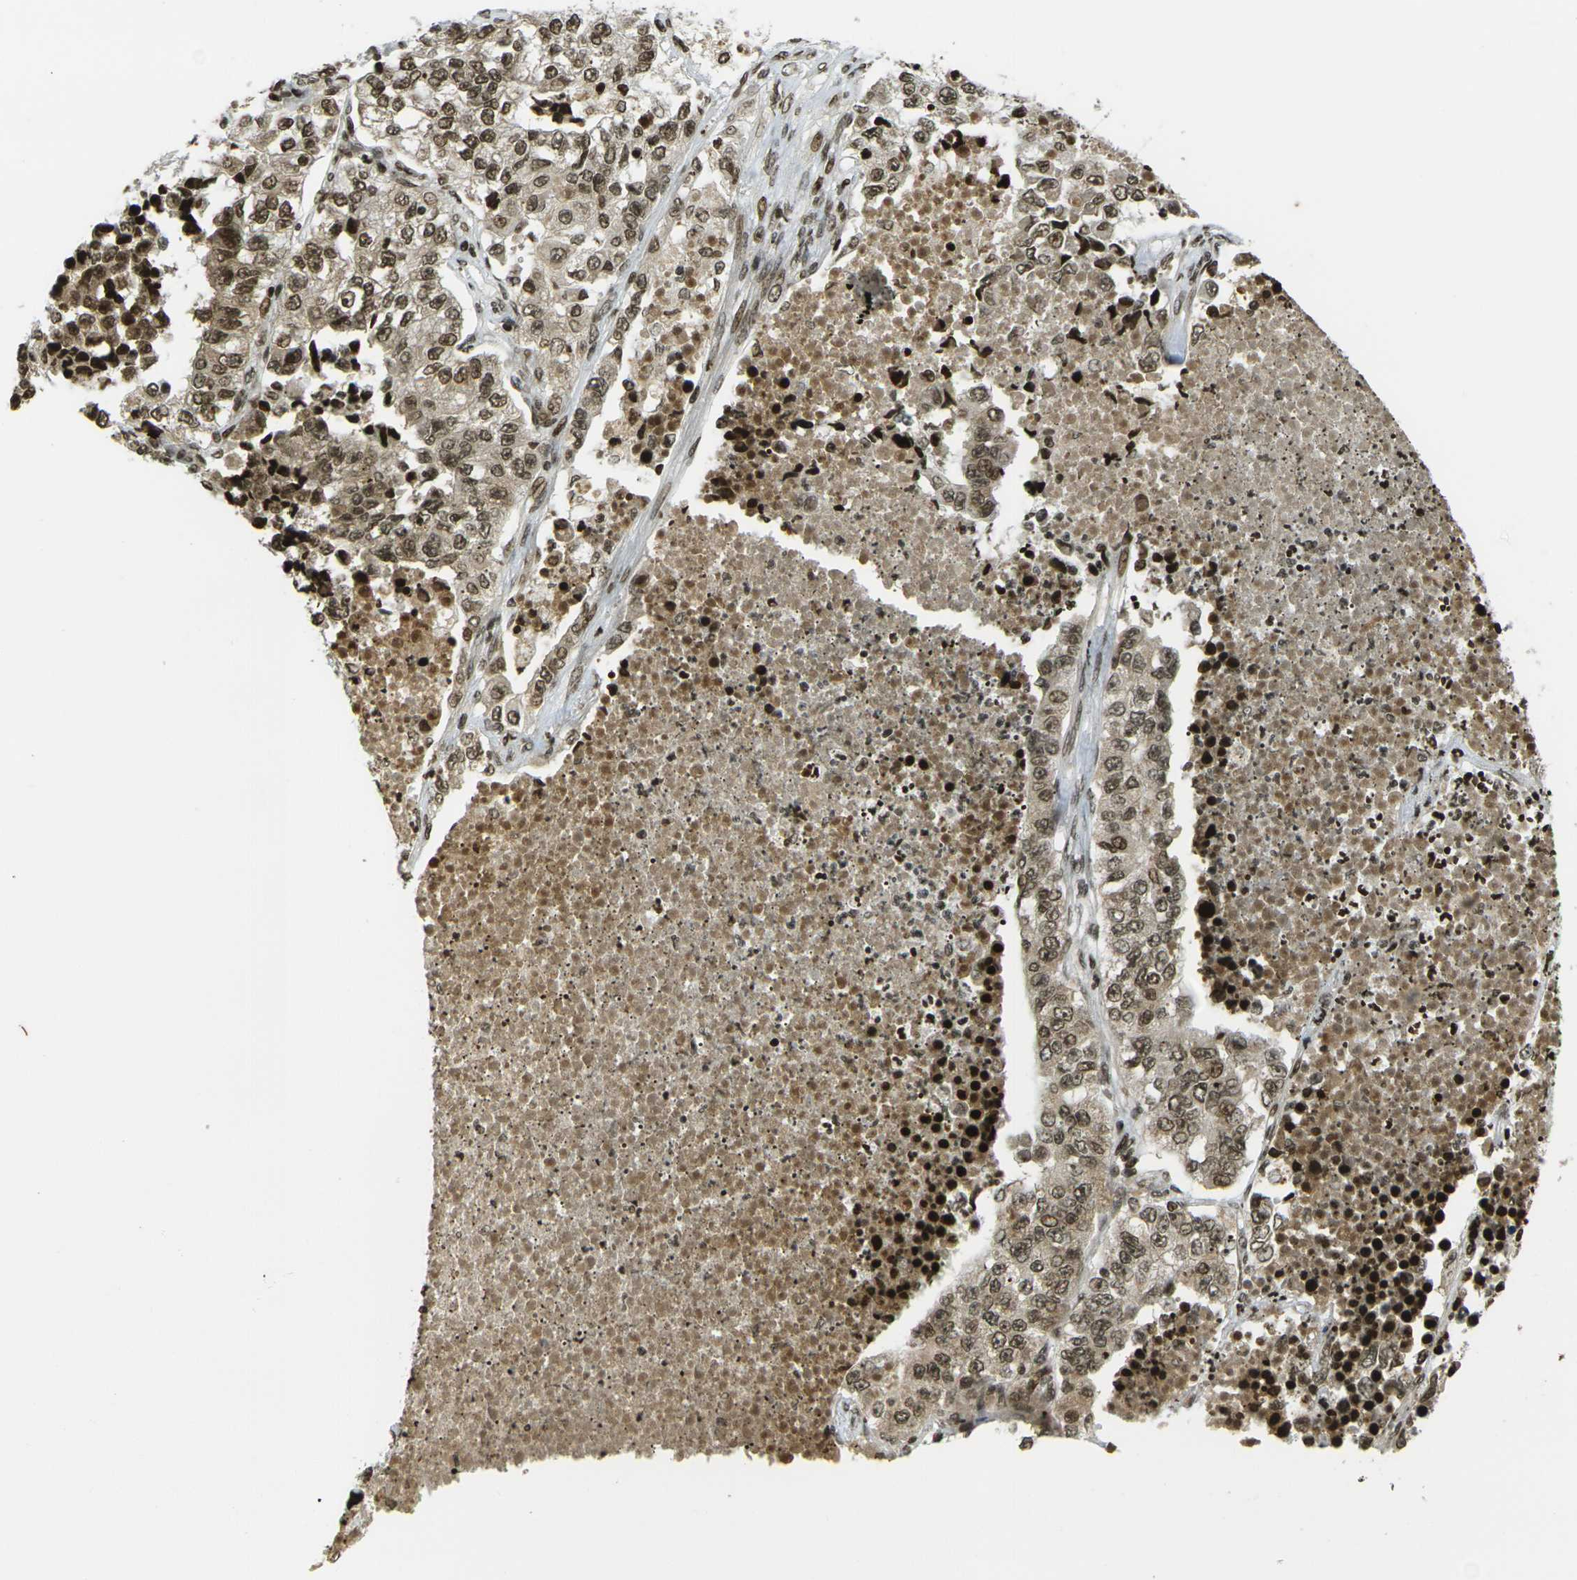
{"staining": {"intensity": "moderate", "quantity": ">75%", "location": "cytoplasmic/membranous,nuclear"}, "tissue": "lung cancer", "cell_type": "Tumor cells", "image_type": "cancer", "snomed": [{"axis": "morphology", "description": "Adenocarcinoma, NOS"}, {"axis": "topography", "description": "Lung"}], "caption": "An image showing moderate cytoplasmic/membranous and nuclear staining in about >75% of tumor cells in lung adenocarcinoma, as visualized by brown immunohistochemical staining.", "gene": "RUVBL2", "patient": {"sex": "male", "age": 49}}